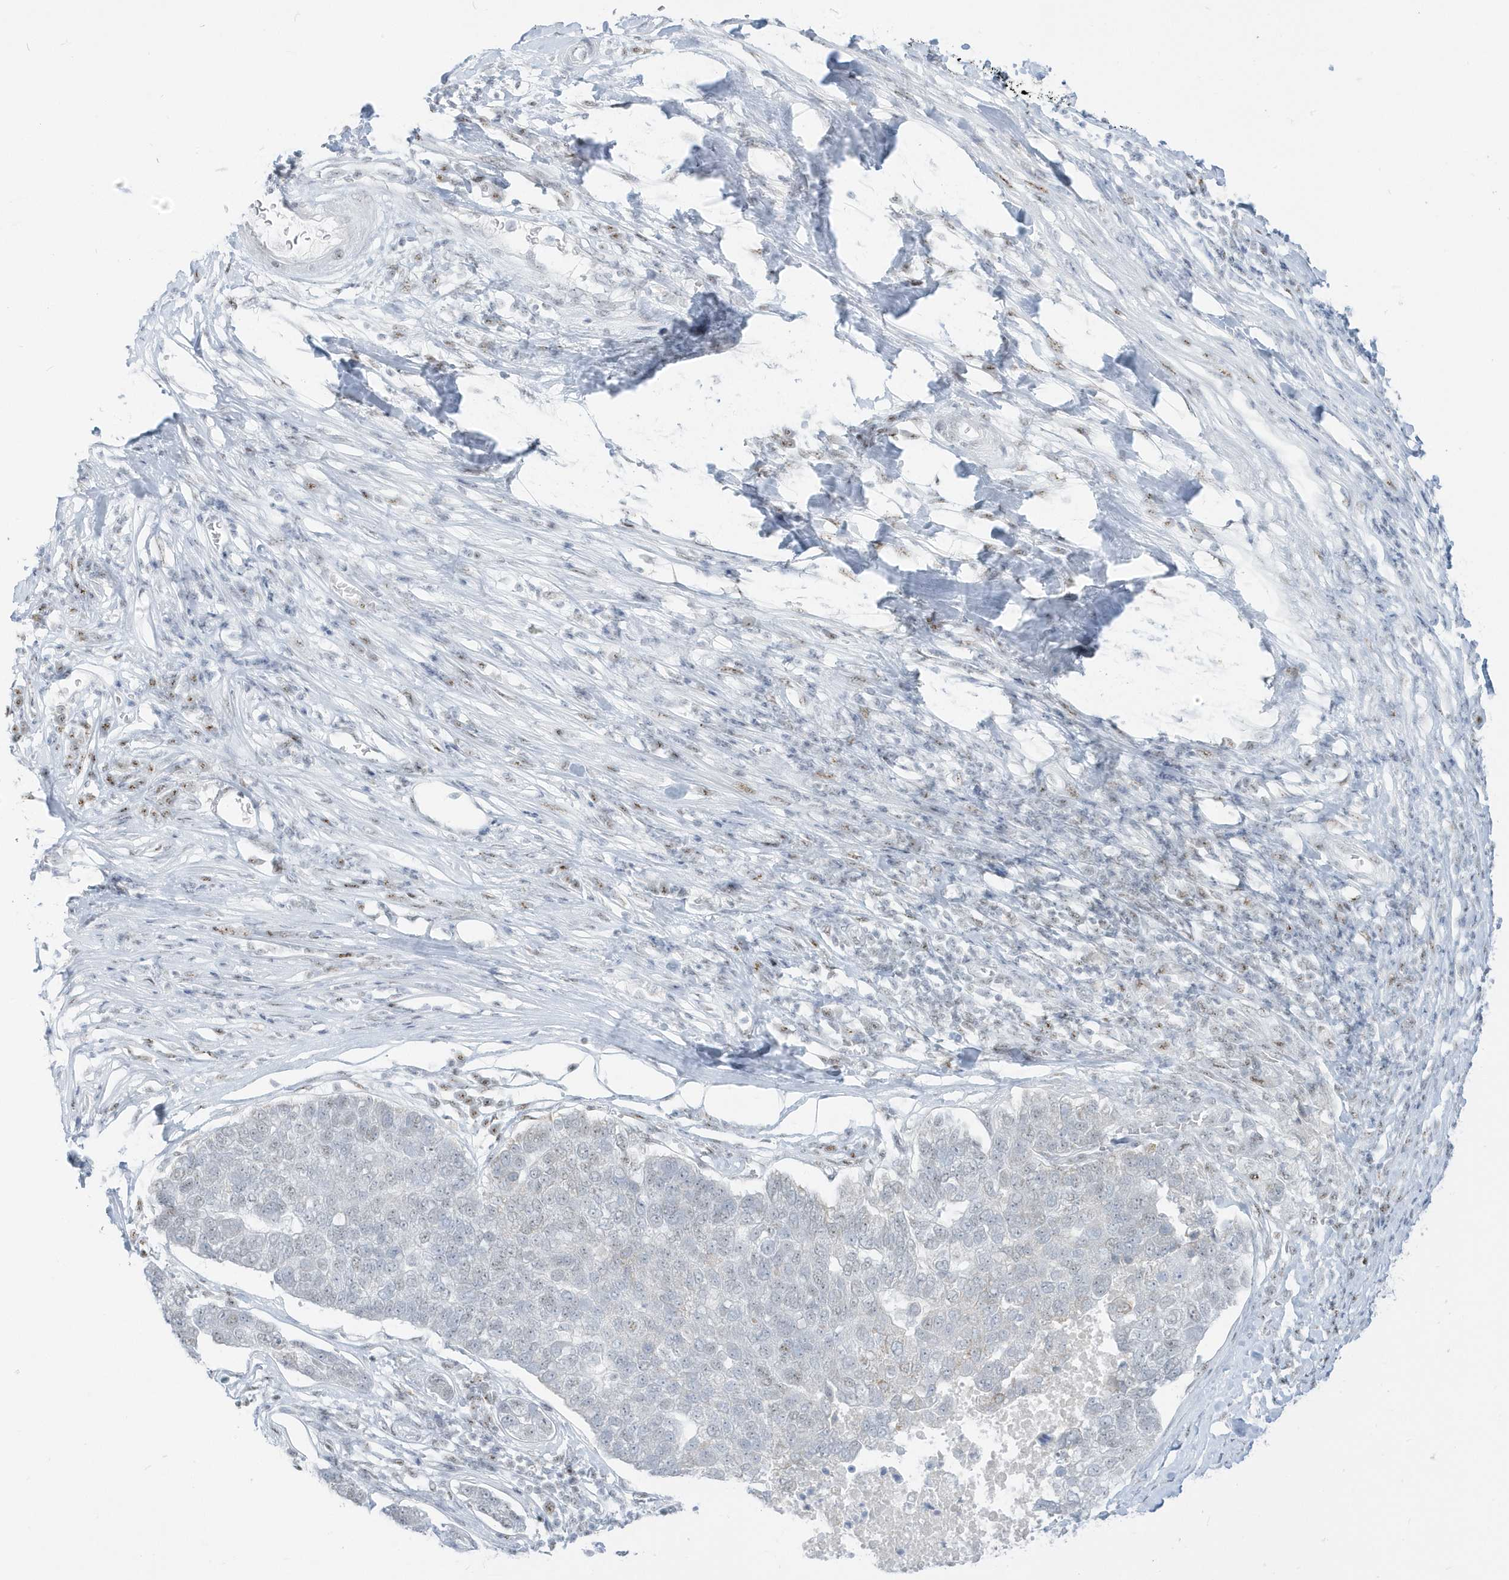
{"staining": {"intensity": "negative", "quantity": "none", "location": "none"}, "tissue": "pancreatic cancer", "cell_type": "Tumor cells", "image_type": "cancer", "snomed": [{"axis": "morphology", "description": "Adenocarcinoma, NOS"}, {"axis": "topography", "description": "Pancreas"}], "caption": "IHC of pancreatic cancer (adenocarcinoma) displays no positivity in tumor cells.", "gene": "PLEKHN1", "patient": {"sex": "female", "age": 61}}